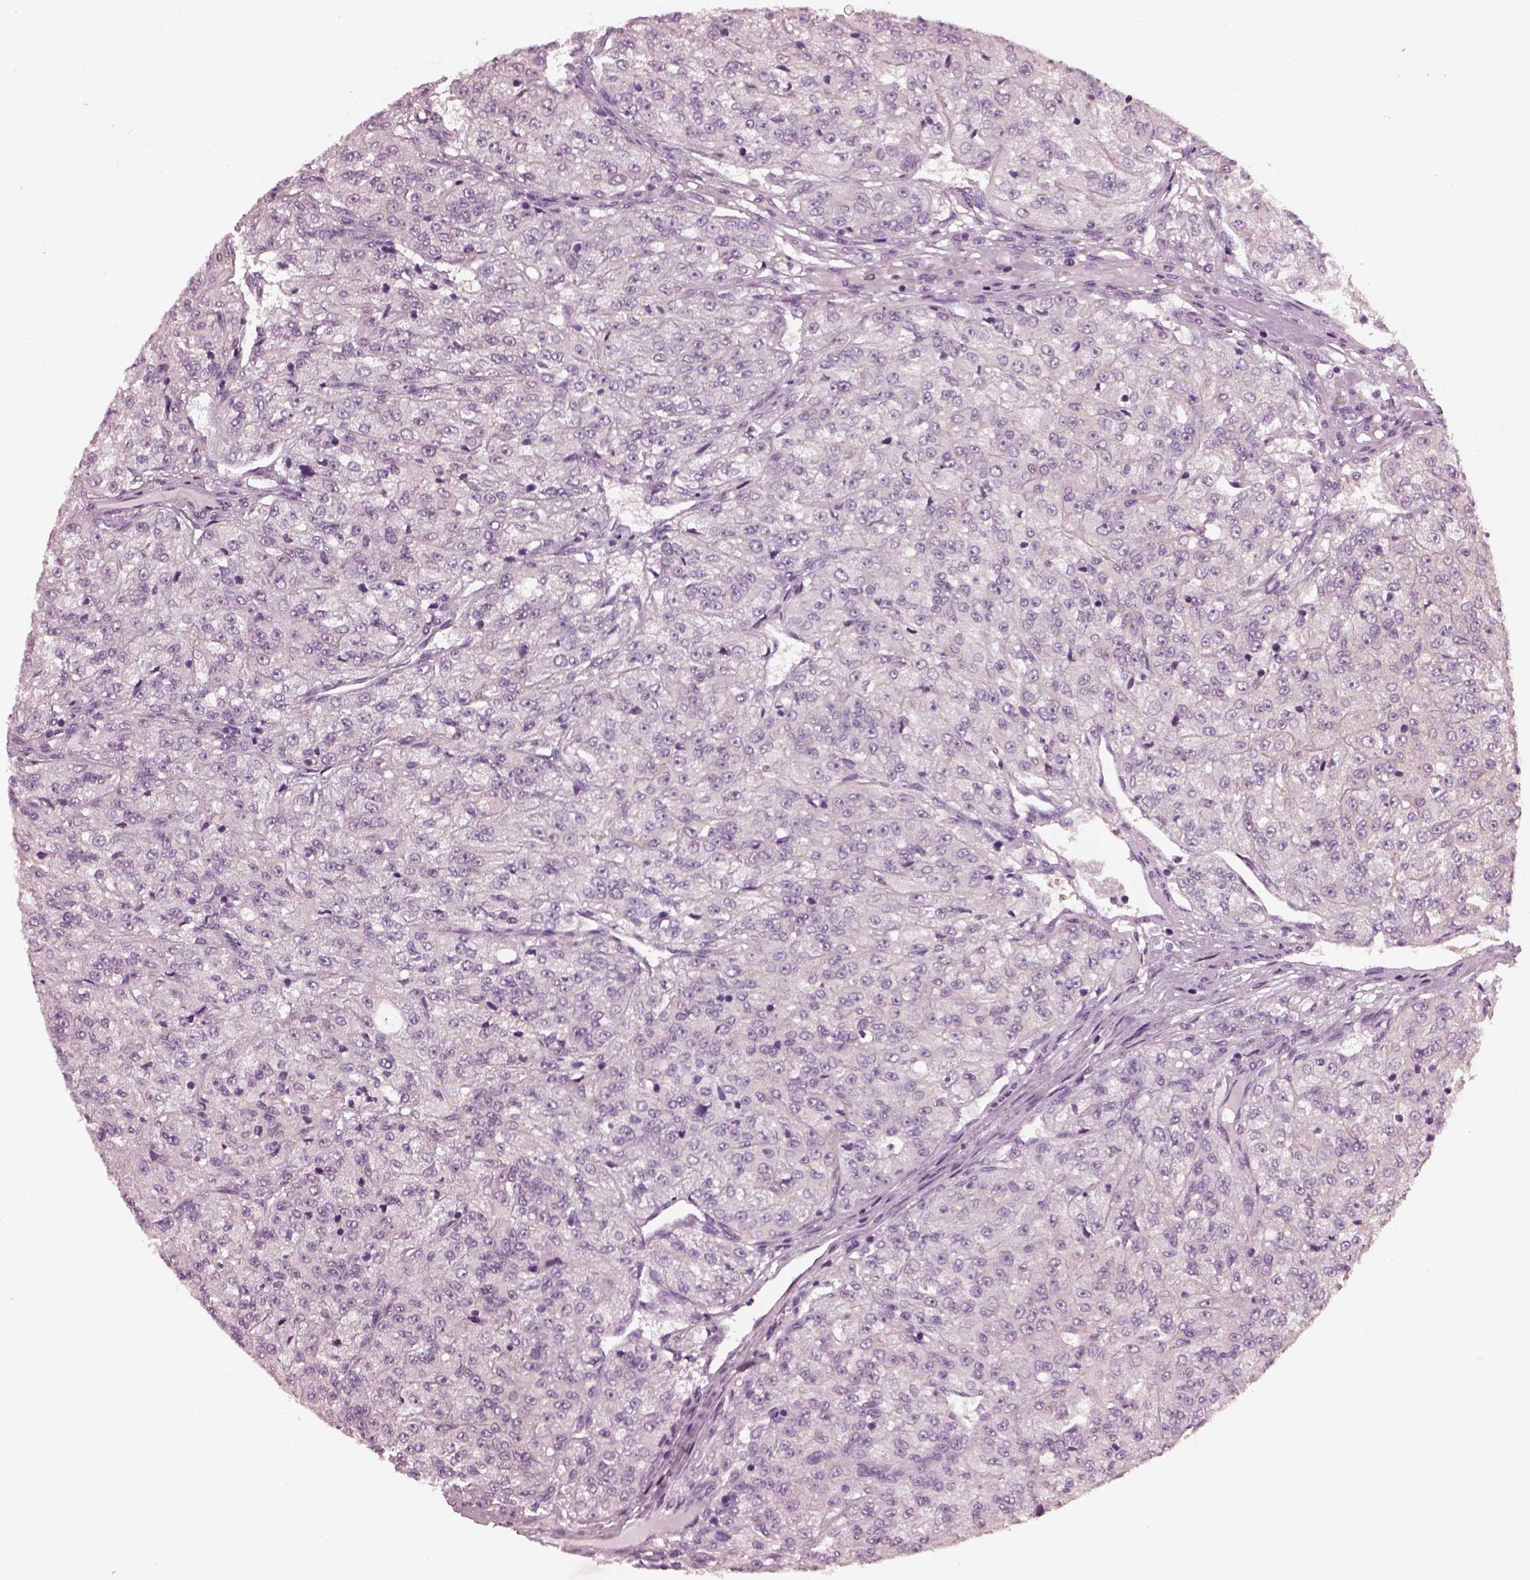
{"staining": {"intensity": "negative", "quantity": "none", "location": "none"}, "tissue": "renal cancer", "cell_type": "Tumor cells", "image_type": "cancer", "snomed": [{"axis": "morphology", "description": "Adenocarcinoma, NOS"}, {"axis": "topography", "description": "Kidney"}], "caption": "This is a histopathology image of immunohistochemistry (IHC) staining of adenocarcinoma (renal), which shows no staining in tumor cells.", "gene": "SHTN1", "patient": {"sex": "female", "age": 63}}